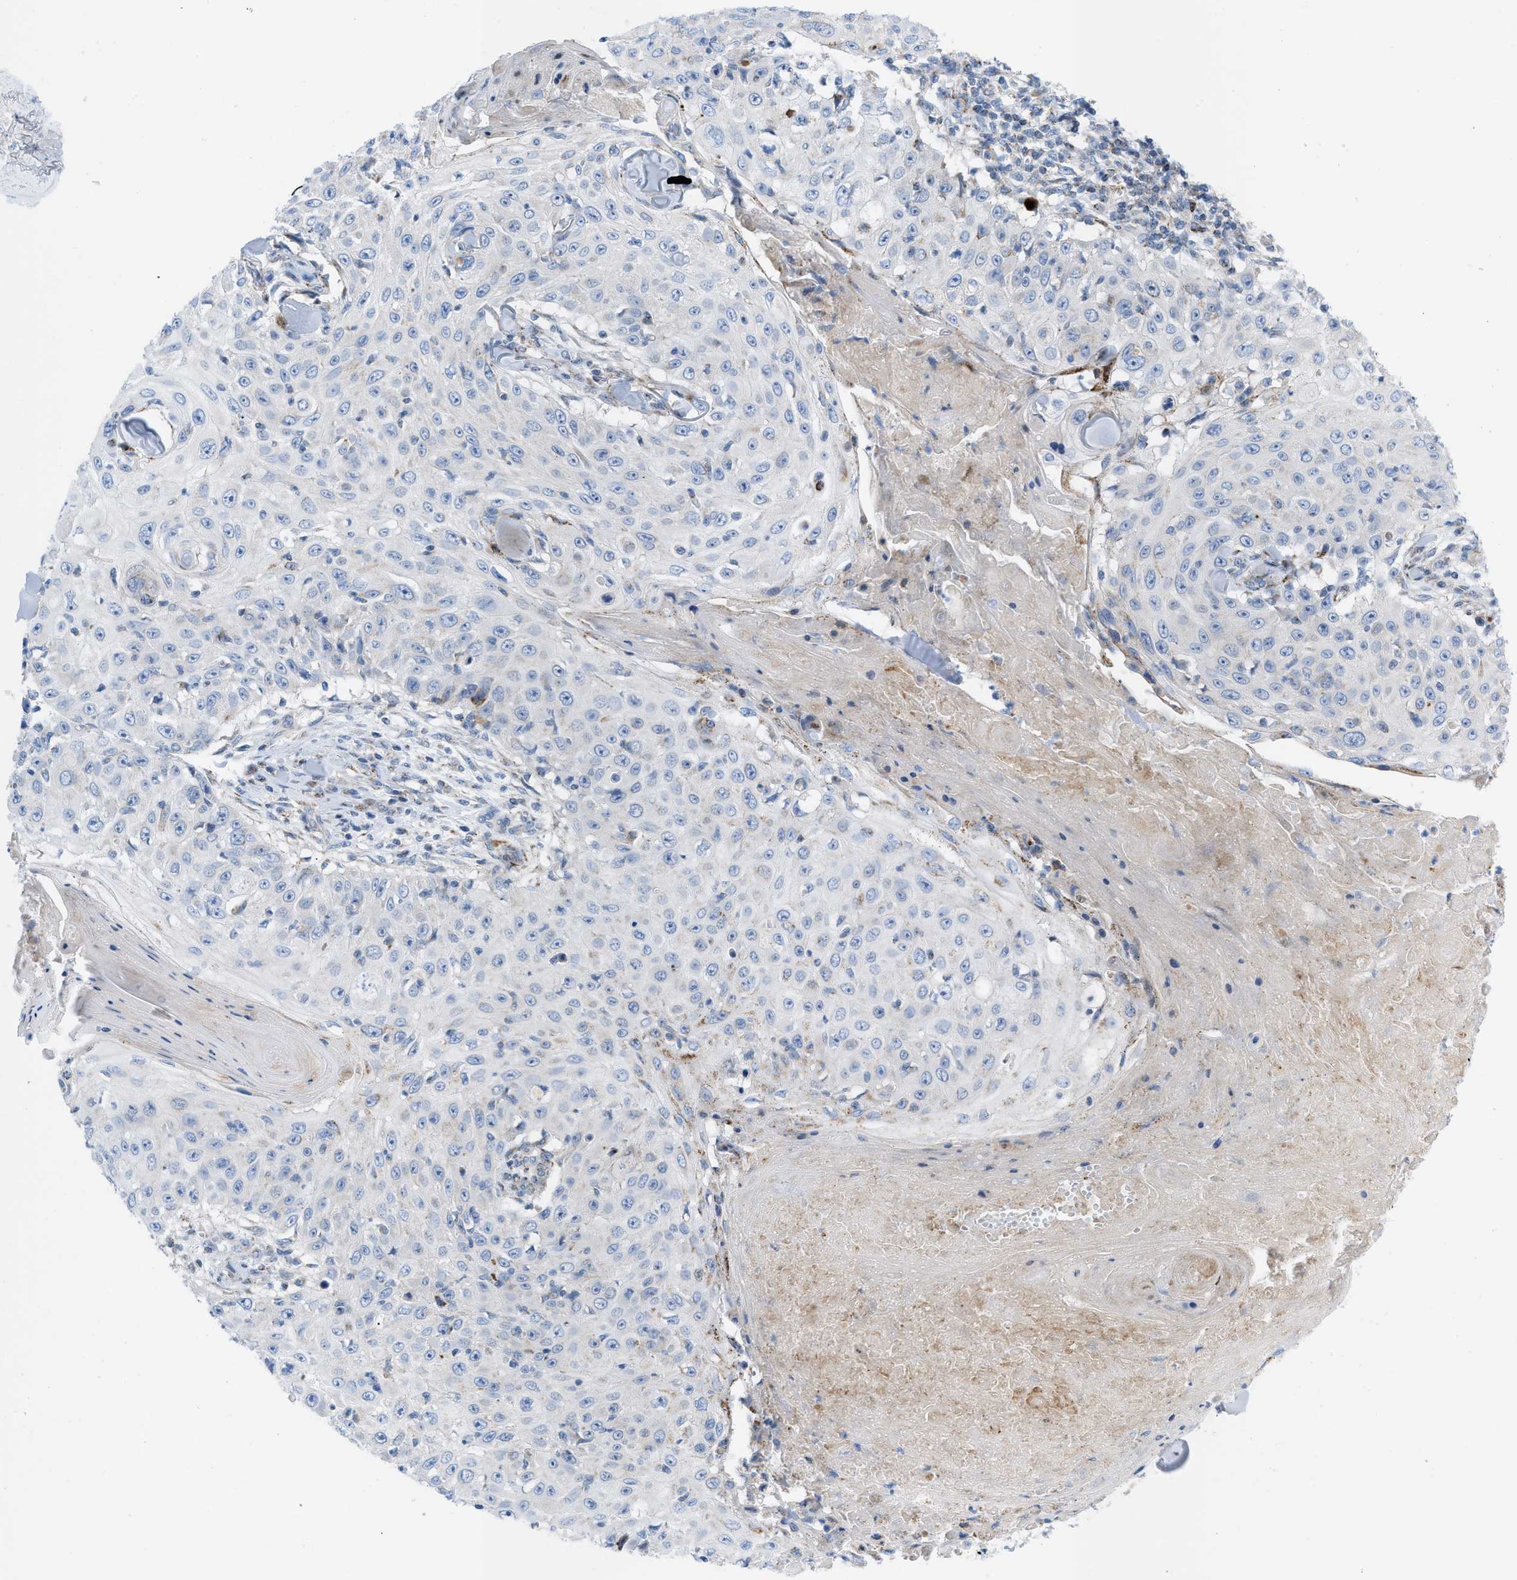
{"staining": {"intensity": "negative", "quantity": "none", "location": "none"}, "tissue": "skin cancer", "cell_type": "Tumor cells", "image_type": "cancer", "snomed": [{"axis": "morphology", "description": "Squamous cell carcinoma, NOS"}, {"axis": "topography", "description": "Skin"}], "caption": "DAB (3,3'-diaminobenzidine) immunohistochemical staining of skin squamous cell carcinoma demonstrates no significant positivity in tumor cells. (DAB immunohistochemistry (IHC), high magnification).", "gene": "RBBP9", "patient": {"sex": "male", "age": 86}}